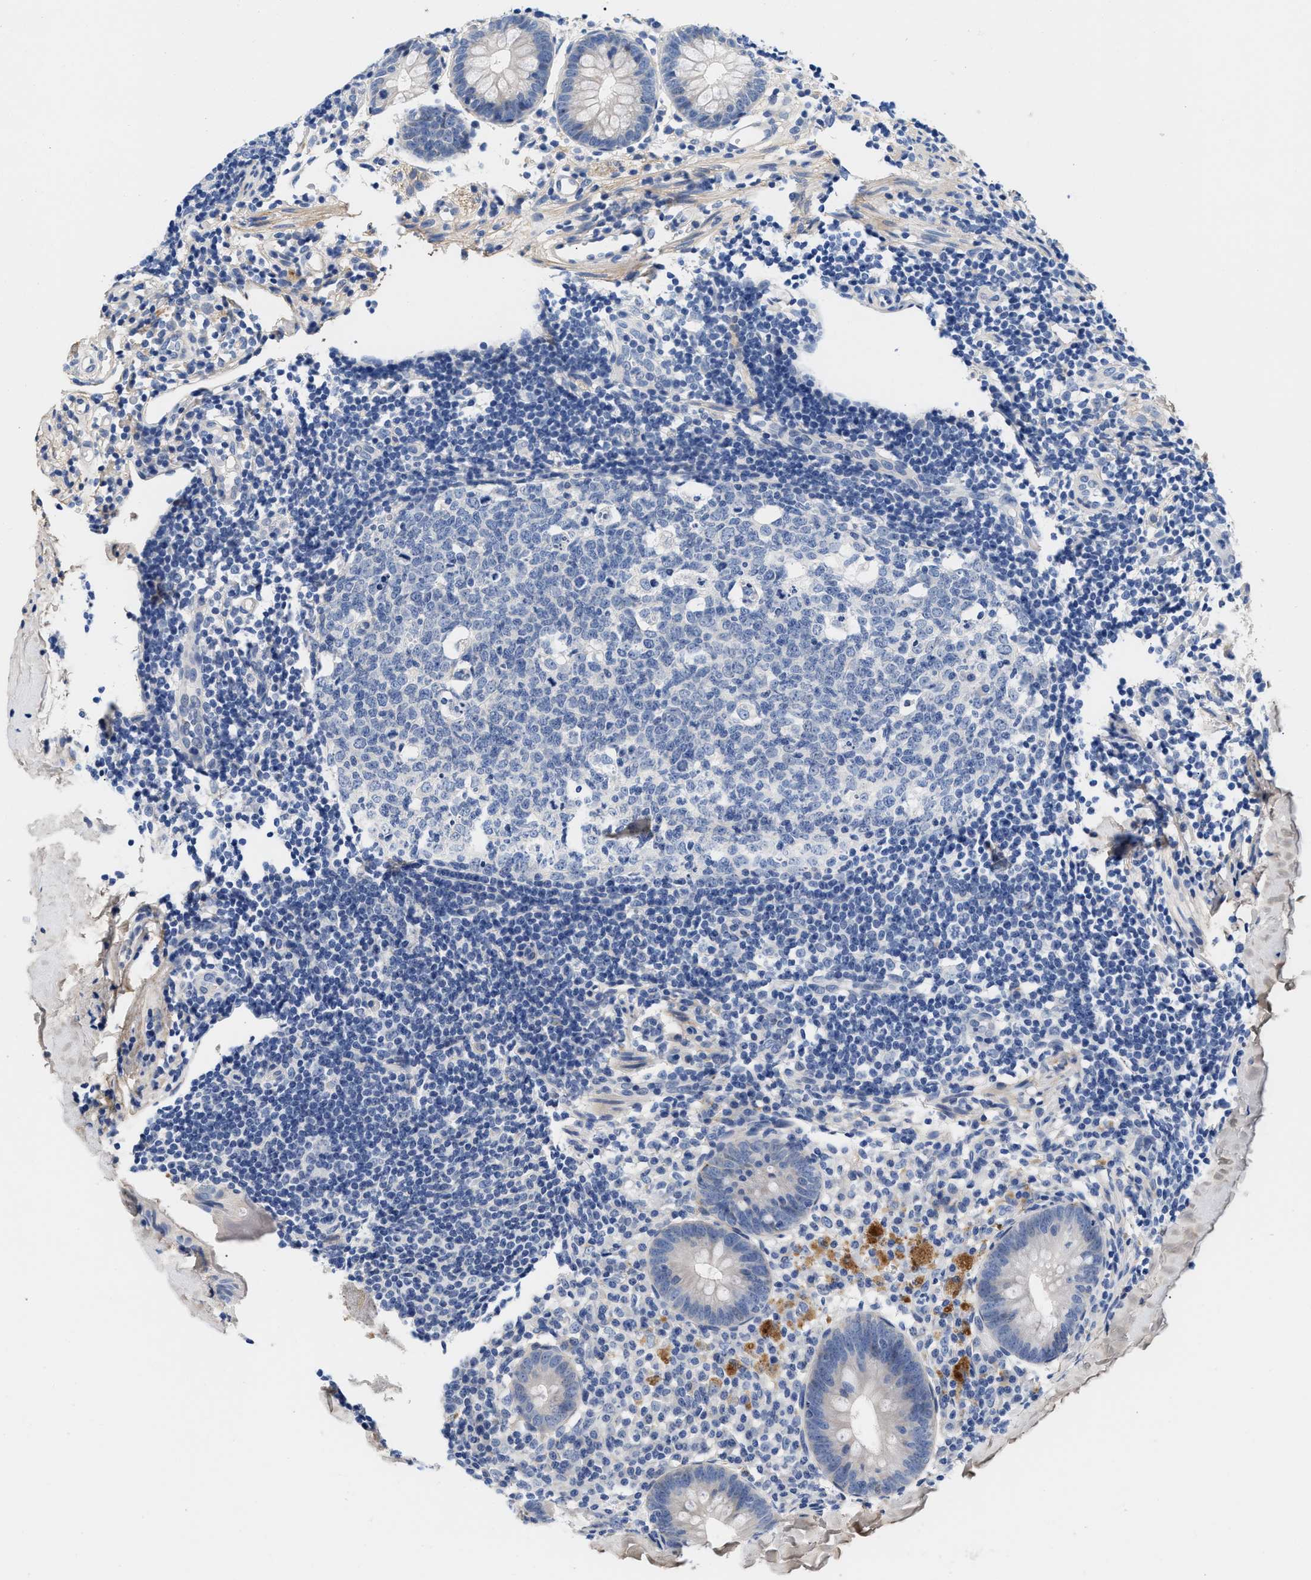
{"staining": {"intensity": "negative", "quantity": "none", "location": "none"}, "tissue": "appendix", "cell_type": "Glandular cells", "image_type": "normal", "snomed": [{"axis": "morphology", "description": "Normal tissue, NOS"}, {"axis": "topography", "description": "Appendix"}], "caption": "A high-resolution photomicrograph shows immunohistochemistry staining of benign appendix, which displays no significant expression in glandular cells. The staining is performed using DAB (3,3'-diaminobenzidine) brown chromogen with nuclei counter-stained in using hematoxylin.", "gene": "ACTL7B", "patient": {"sex": "female", "age": 20}}